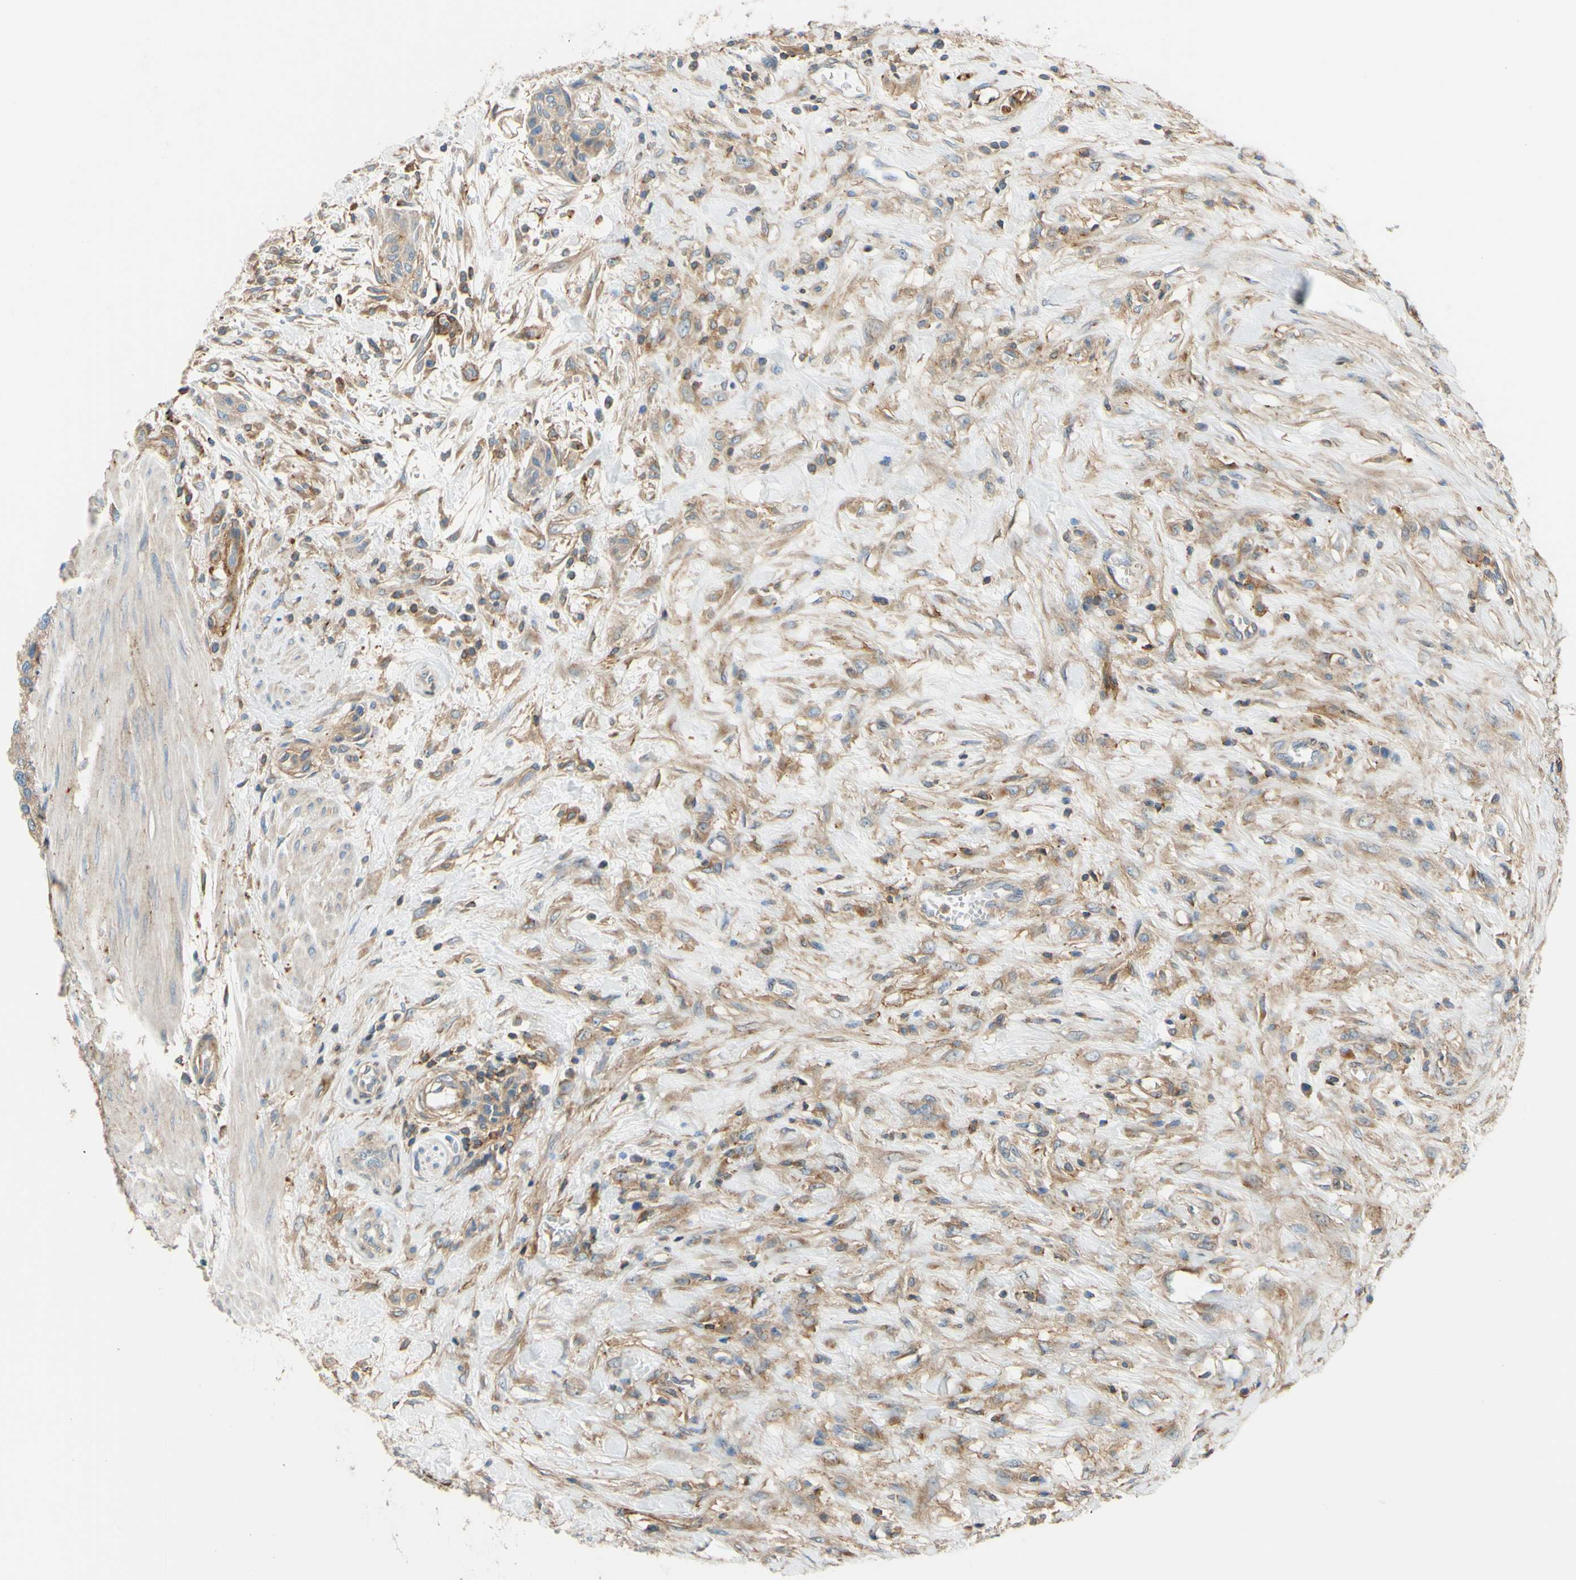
{"staining": {"intensity": "weak", "quantity": "25%-75%", "location": "cytoplasmic/membranous"}, "tissue": "urothelial cancer", "cell_type": "Tumor cells", "image_type": "cancer", "snomed": [{"axis": "morphology", "description": "Urothelial carcinoma, High grade"}, {"axis": "topography", "description": "Urinary bladder"}], "caption": "Protein staining exhibits weak cytoplasmic/membranous staining in approximately 25%-75% of tumor cells in urothelial cancer.", "gene": "POR", "patient": {"sex": "male", "age": 35}}